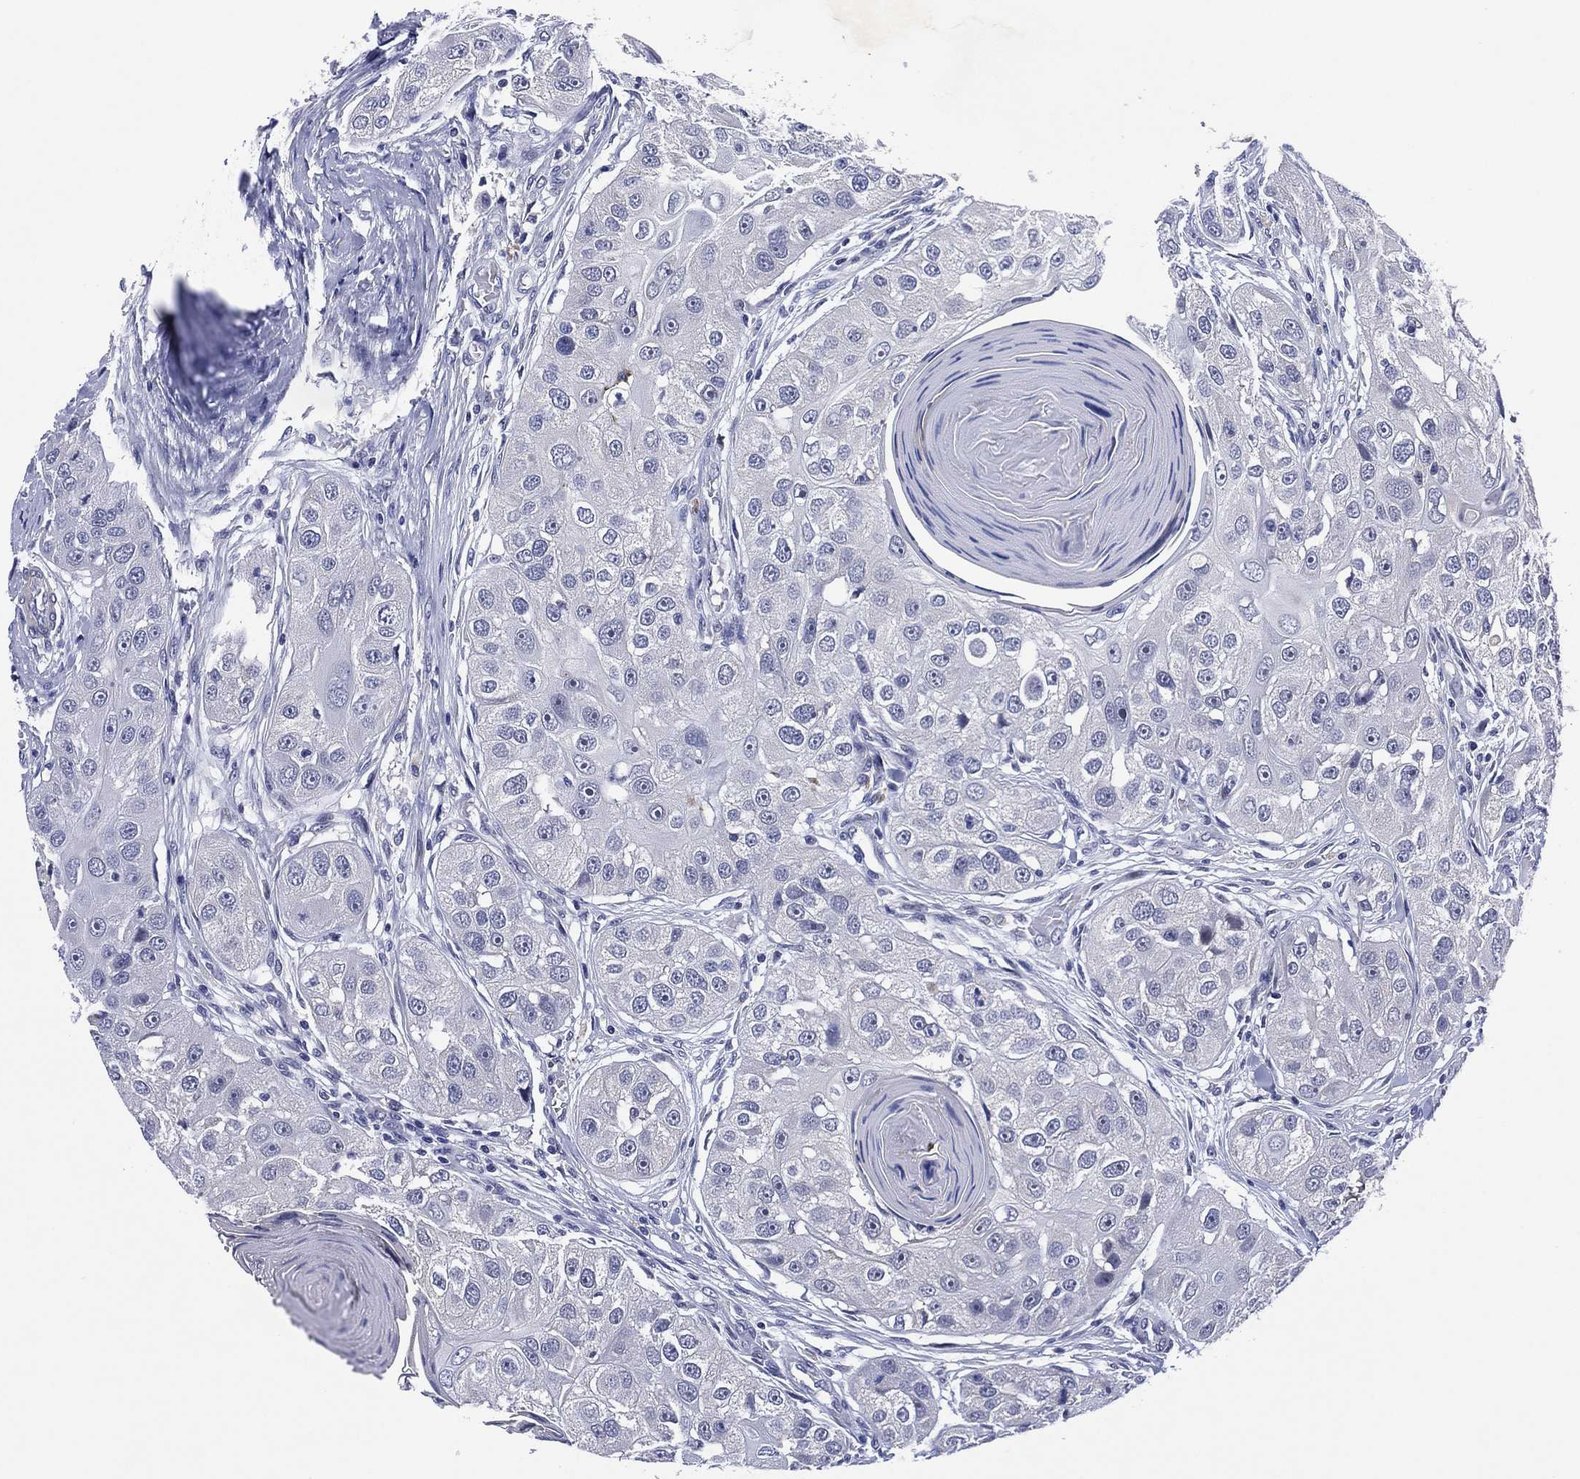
{"staining": {"intensity": "negative", "quantity": "none", "location": "none"}, "tissue": "head and neck cancer", "cell_type": "Tumor cells", "image_type": "cancer", "snomed": [{"axis": "morphology", "description": "Normal tissue, NOS"}, {"axis": "morphology", "description": "Squamous cell carcinoma, NOS"}, {"axis": "topography", "description": "Skeletal muscle"}, {"axis": "topography", "description": "Head-Neck"}], "caption": "Tumor cells show no significant protein staining in squamous cell carcinoma (head and neck).", "gene": "CLIP3", "patient": {"sex": "male", "age": 51}}